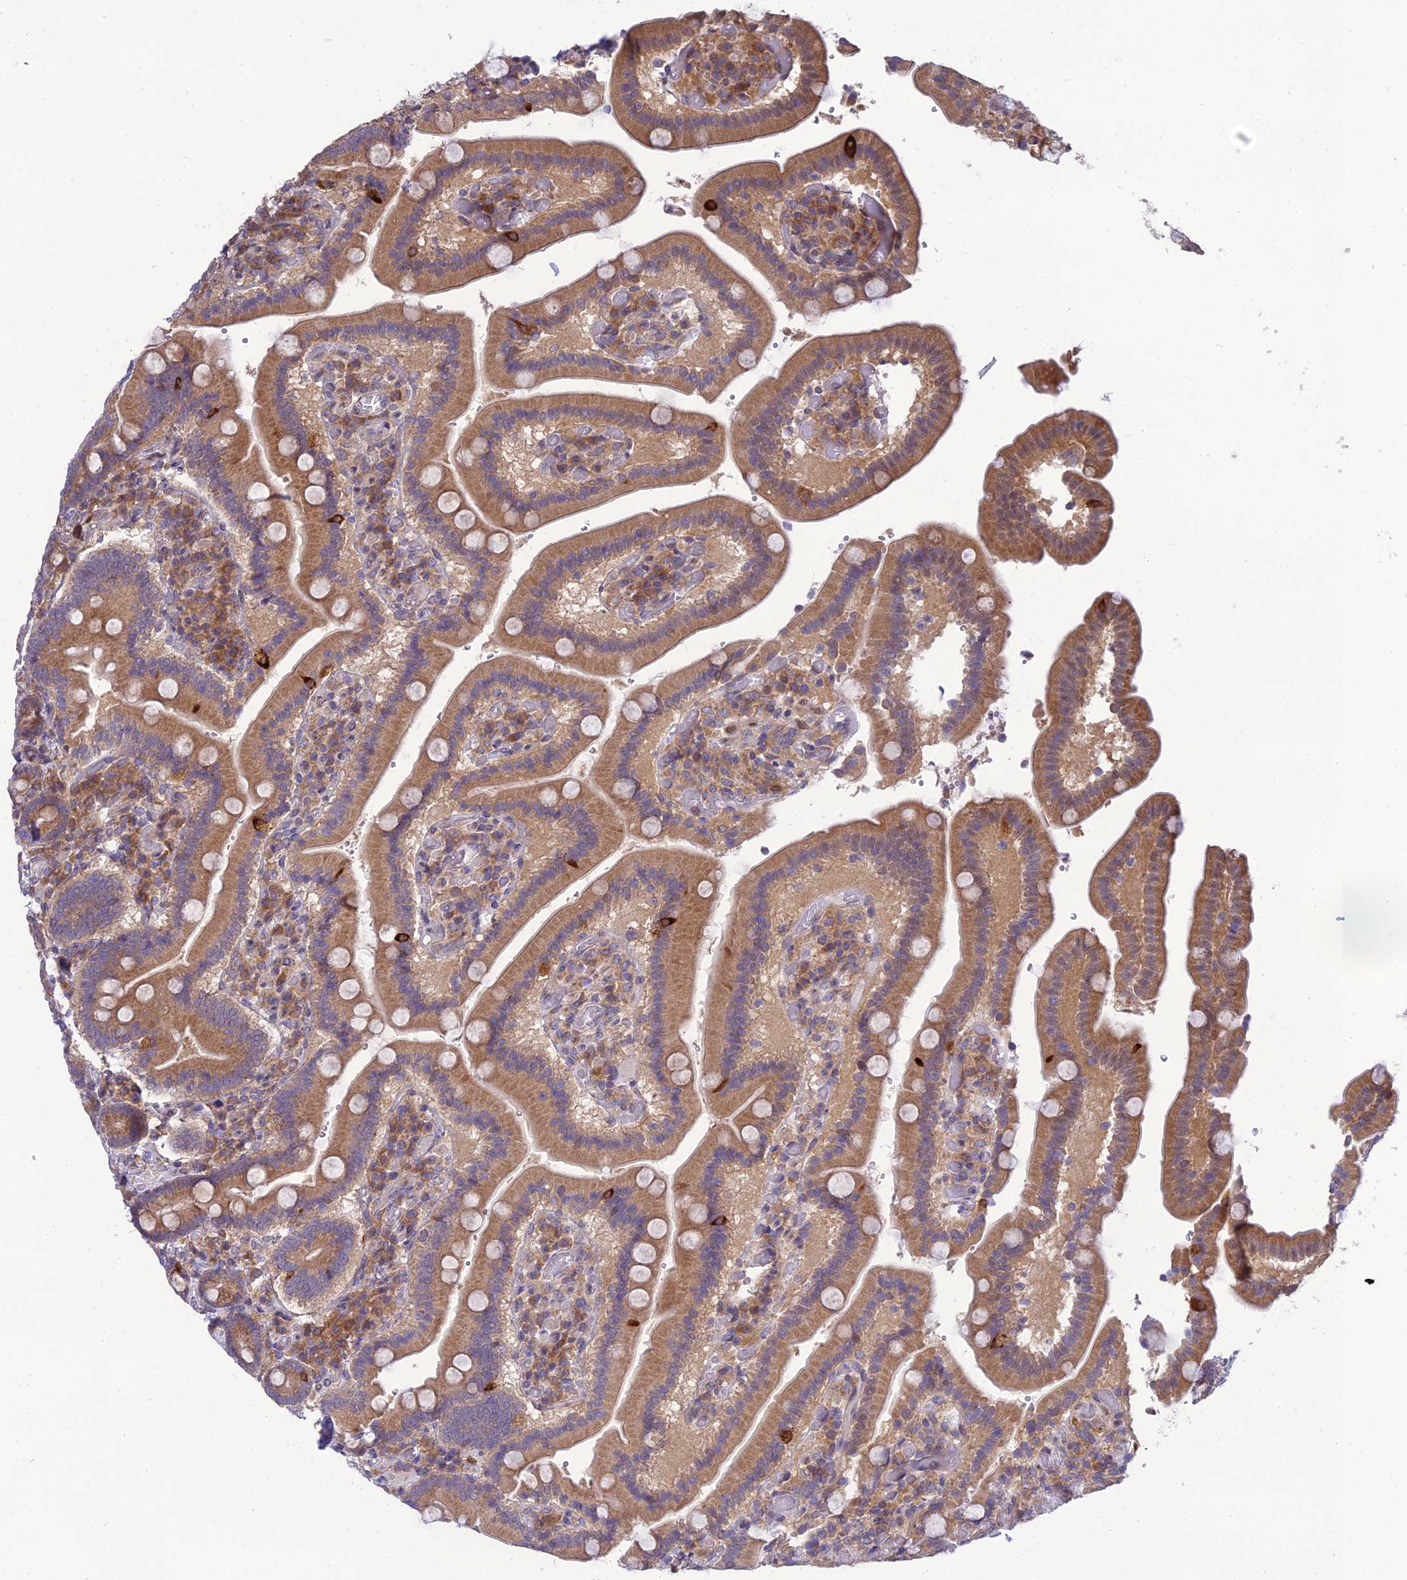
{"staining": {"intensity": "strong", "quantity": ">75%", "location": "cytoplasmic/membranous"}, "tissue": "duodenum", "cell_type": "Glandular cells", "image_type": "normal", "snomed": [{"axis": "morphology", "description": "Normal tissue, NOS"}, {"axis": "topography", "description": "Duodenum"}], "caption": "Approximately >75% of glandular cells in benign human duodenum exhibit strong cytoplasmic/membranous protein staining as visualized by brown immunohistochemical staining.", "gene": "CLCN7", "patient": {"sex": "female", "age": 62}}